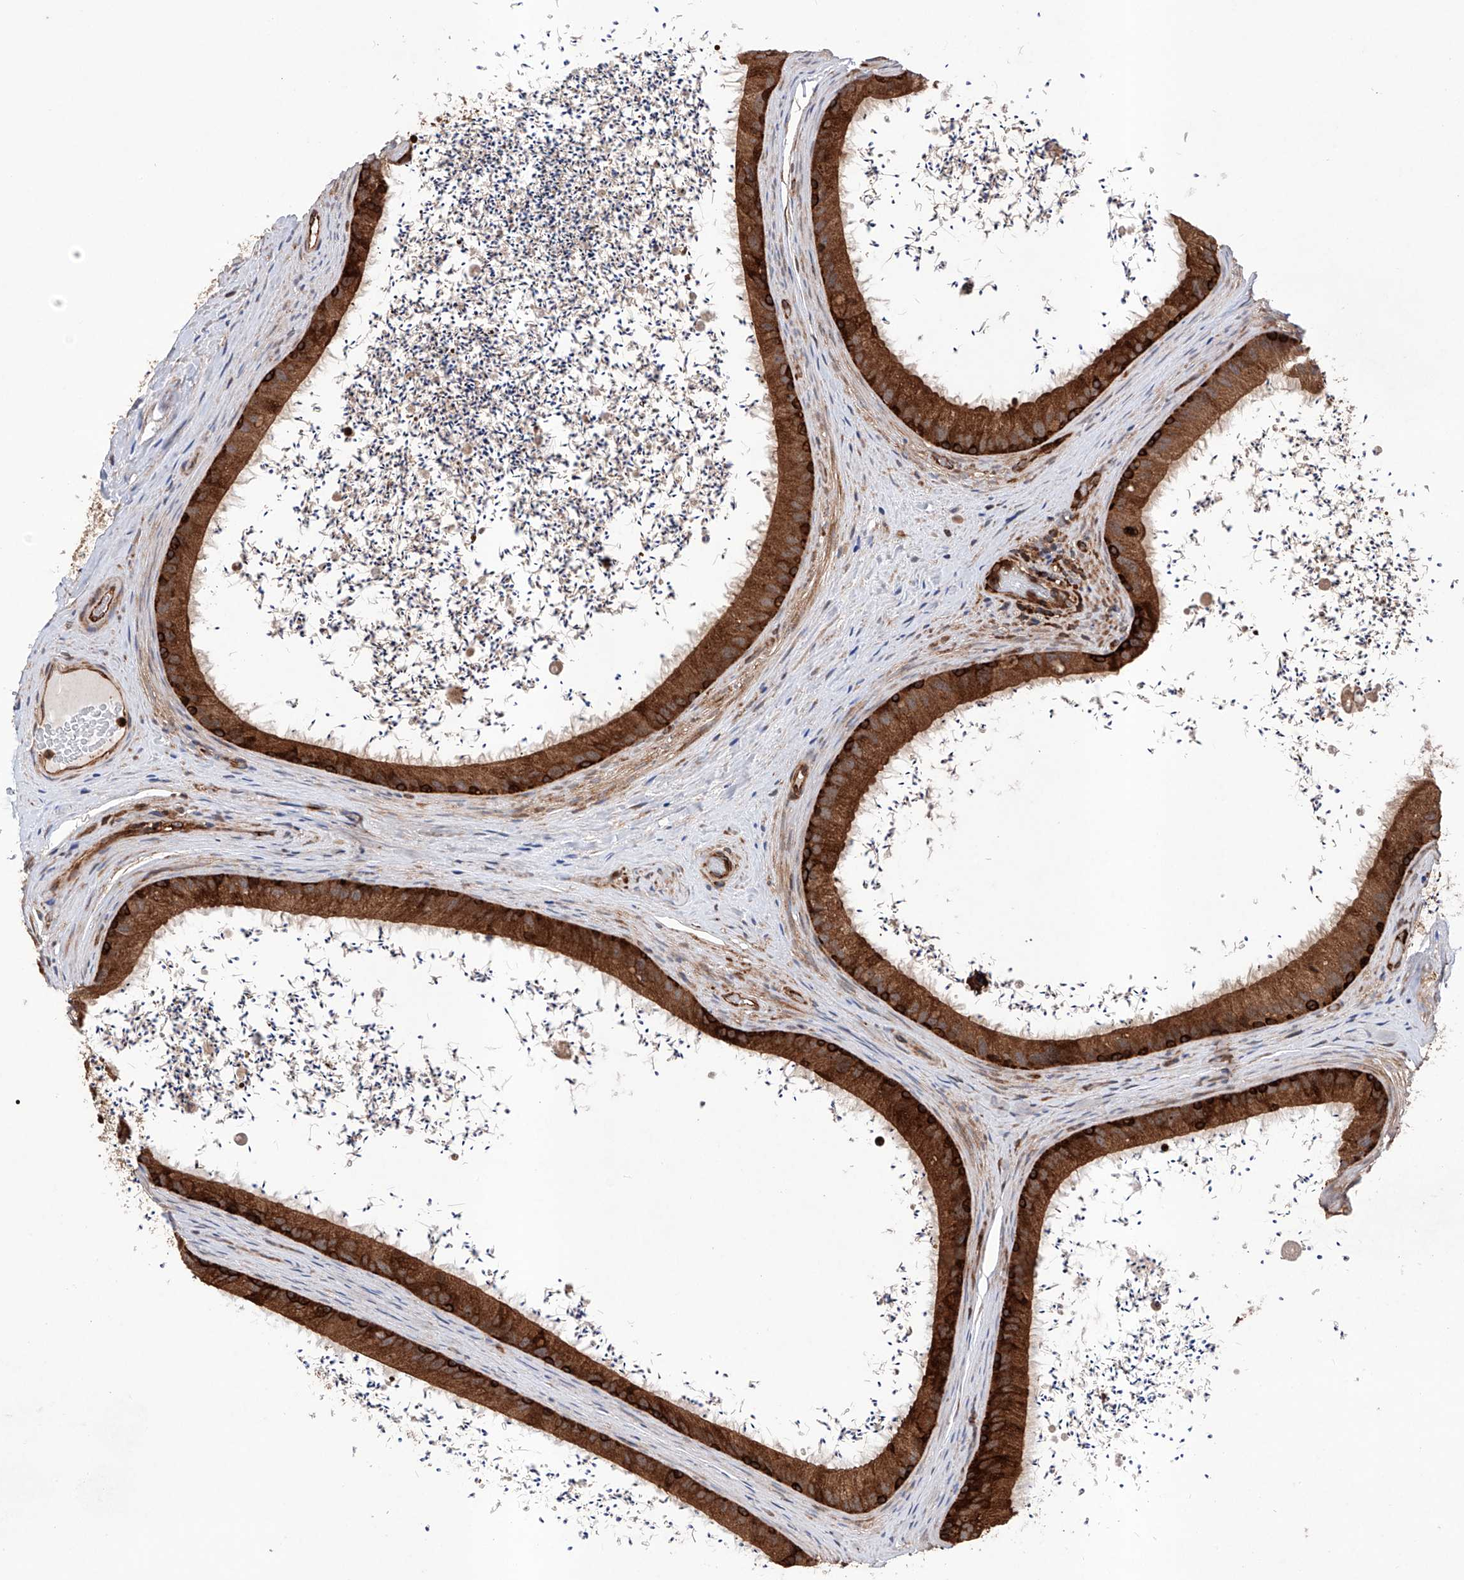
{"staining": {"intensity": "strong", "quantity": ">75%", "location": "cytoplasmic/membranous"}, "tissue": "epididymis", "cell_type": "Glandular cells", "image_type": "normal", "snomed": [{"axis": "morphology", "description": "Normal tissue, NOS"}, {"axis": "topography", "description": "Epididymis, spermatic cord, NOS"}], "caption": "A high-resolution micrograph shows immunohistochemistry staining of benign epididymis, which reveals strong cytoplasmic/membranous positivity in about >75% of glandular cells.", "gene": "TIMM23", "patient": {"sex": "male", "age": 50}}